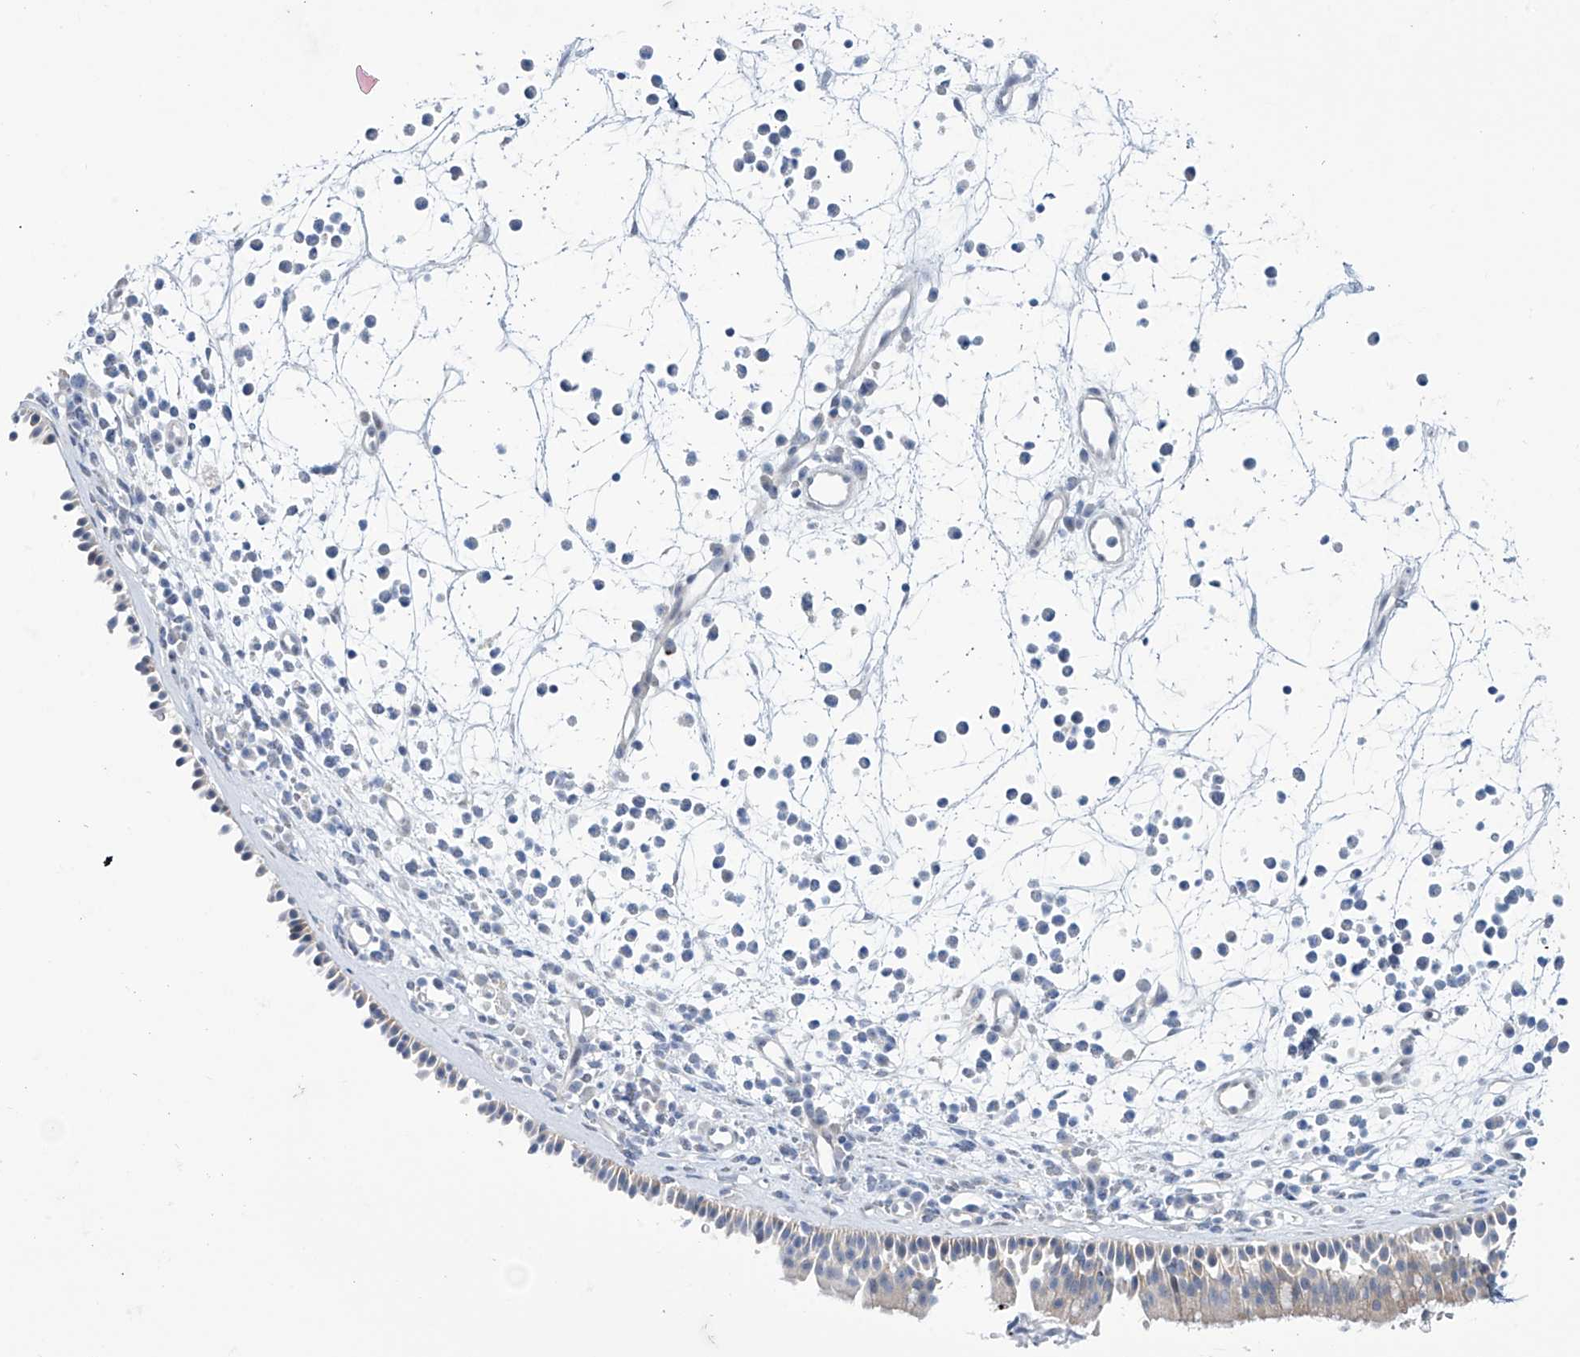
{"staining": {"intensity": "negative", "quantity": "none", "location": "none"}, "tissue": "nasopharynx", "cell_type": "Respiratory epithelial cells", "image_type": "normal", "snomed": [{"axis": "morphology", "description": "Normal tissue, NOS"}, {"axis": "morphology", "description": "Inflammation, NOS"}, {"axis": "morphology", "description": "Malignant melanoma, Metastatic site"}, {"axis": "topography", "description": "Nasopharynx"}], "caption": "IHC of normal human nasopharynx demonstrates no expression in respiratory epithelial cells. (DAB (3,3'-diaminobenzidine) immunohistochemistry (IHC) with hematoxylin counter stain).", "gene": "TRIM60", "patient": {"sex": "male", "age": 70}}